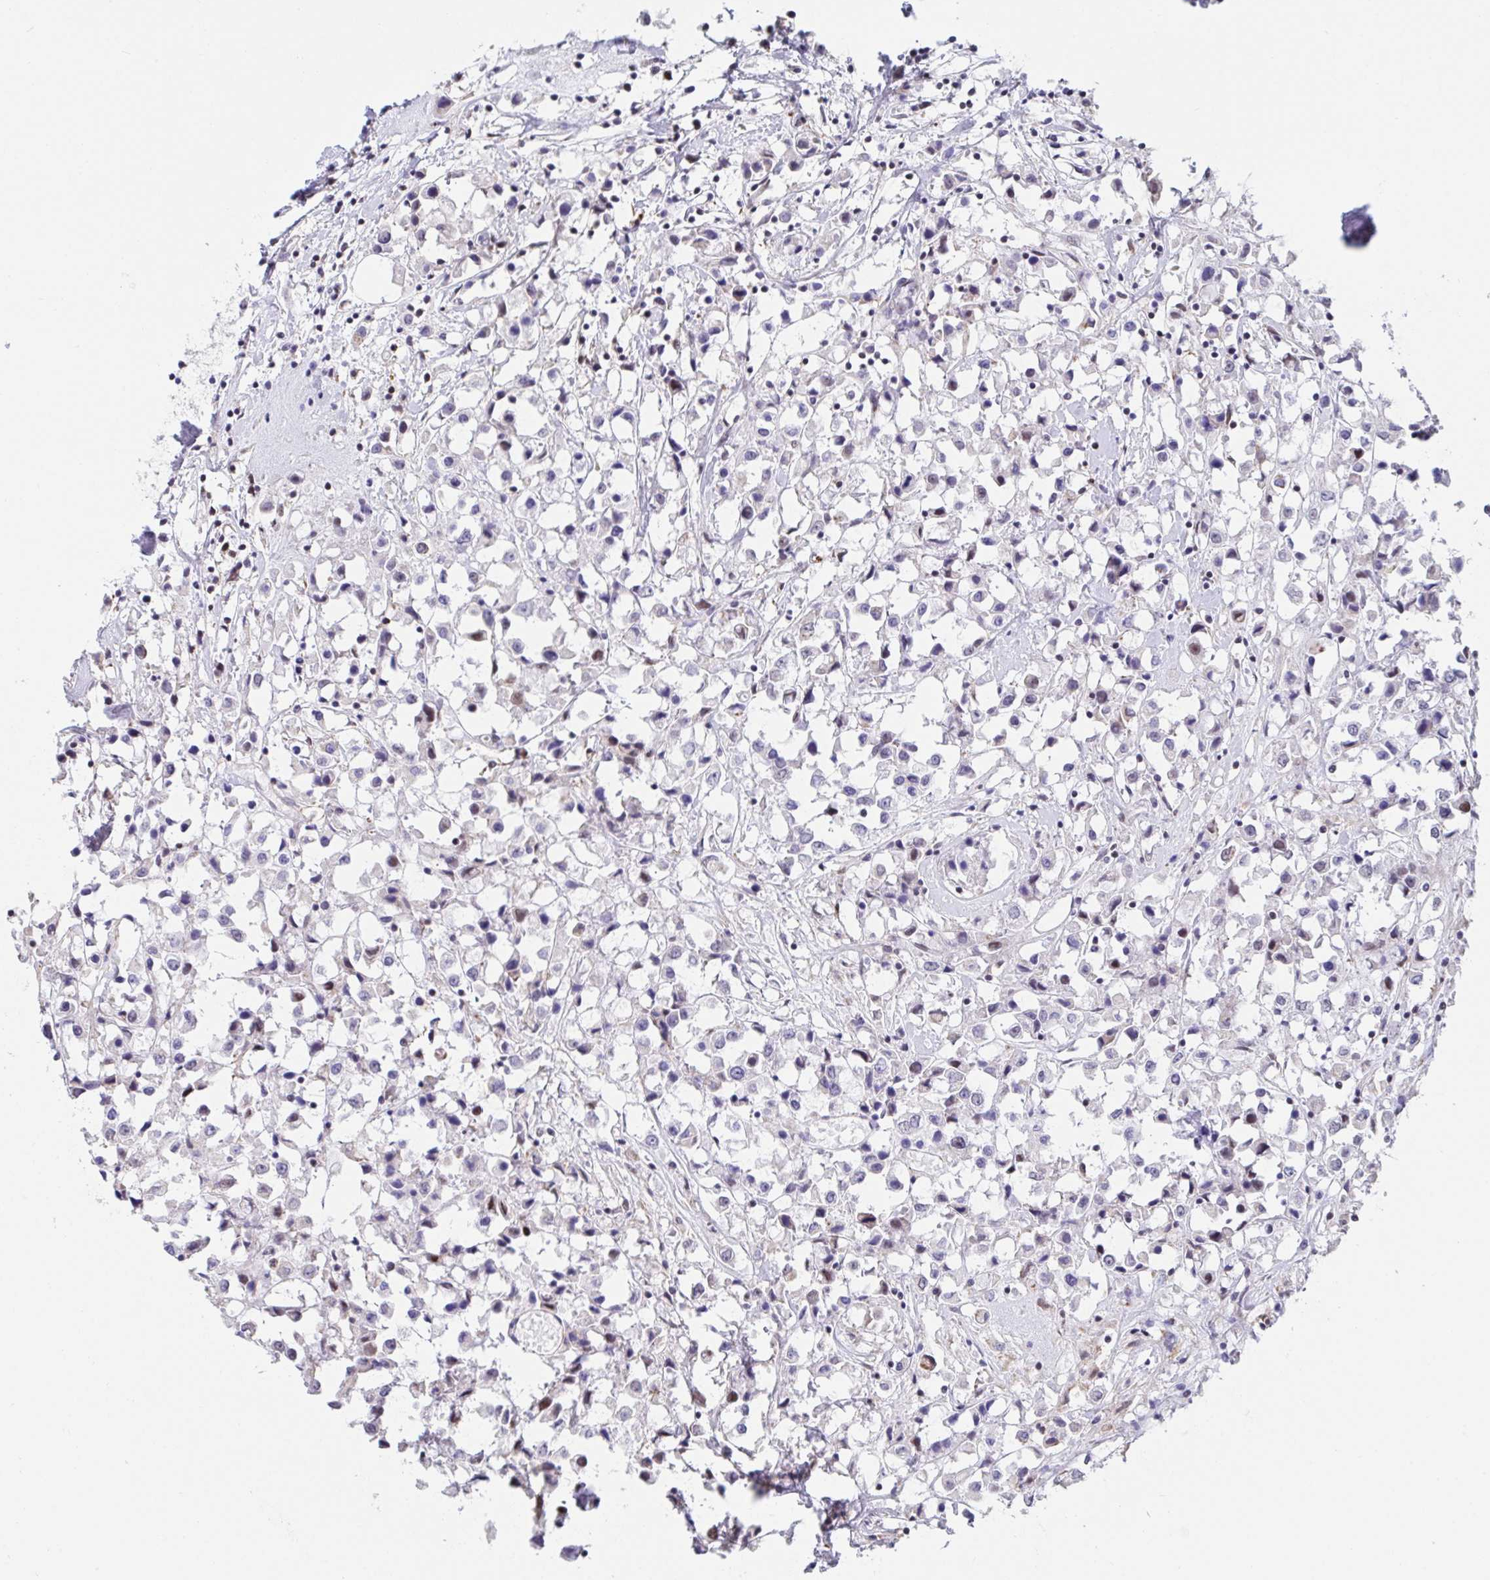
{"staining": {"intensity": "negative", "quantity": "none", "location": "none"}, "tissue": "breast cancer", "cell_type": "Tumor cells", "image_type": "cancer", "snomed": [{"axis": "morphology", "description": "Duct carcinoma"}, {"axis": "topography", "description": "Breast"}], "caption": "Immunohistochemistry micrograph of breast invasive ductal carcinoma stained for a protein (brown), which displays no expression in tumor cells. (Stains: DAB IHC with hematoxylin counter stain, Microscopy: brightfield microscopy at high magnification).", "gene": "WDR72", "patient": {"sex": "female", "age": 61}}